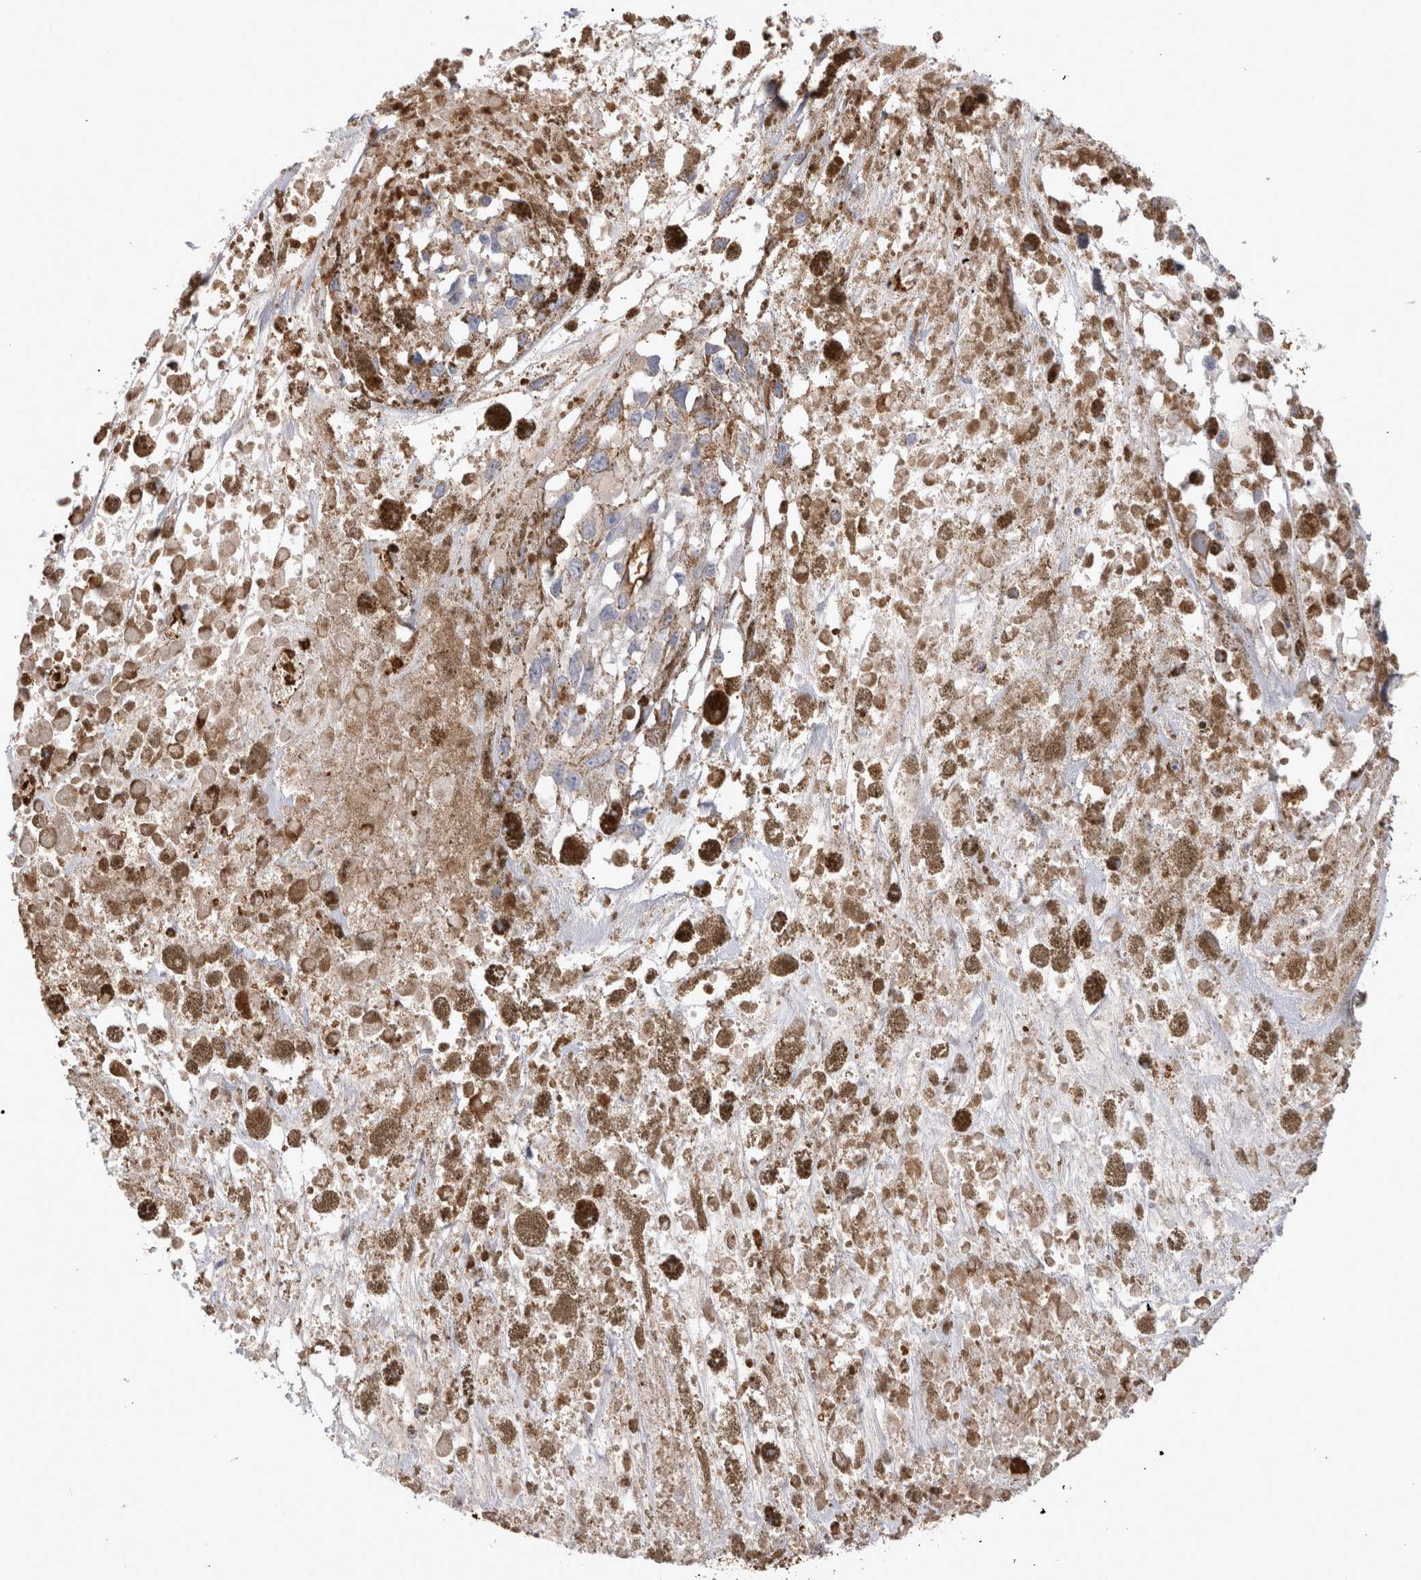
{"staining": {"intensity": "weak", "quantity": "<25%", "location": "cytoplasmic/membranous"}, "tissue": "melanoma", "cell_type": "Tumor cells", "image_type": "cancer", "snomed": [{"axis": "morphology", "description": "Malignant melanoma, Metastatic site"}, {"axis": "topography", "description": "Lymph node"}], "caption": "Immunohistochemistry of human malignant melanoma (metastatic site) reveals no positivity in tumor cells.", "gene": "IL17RC", "patient": {"sex": "male", "age": 59}}